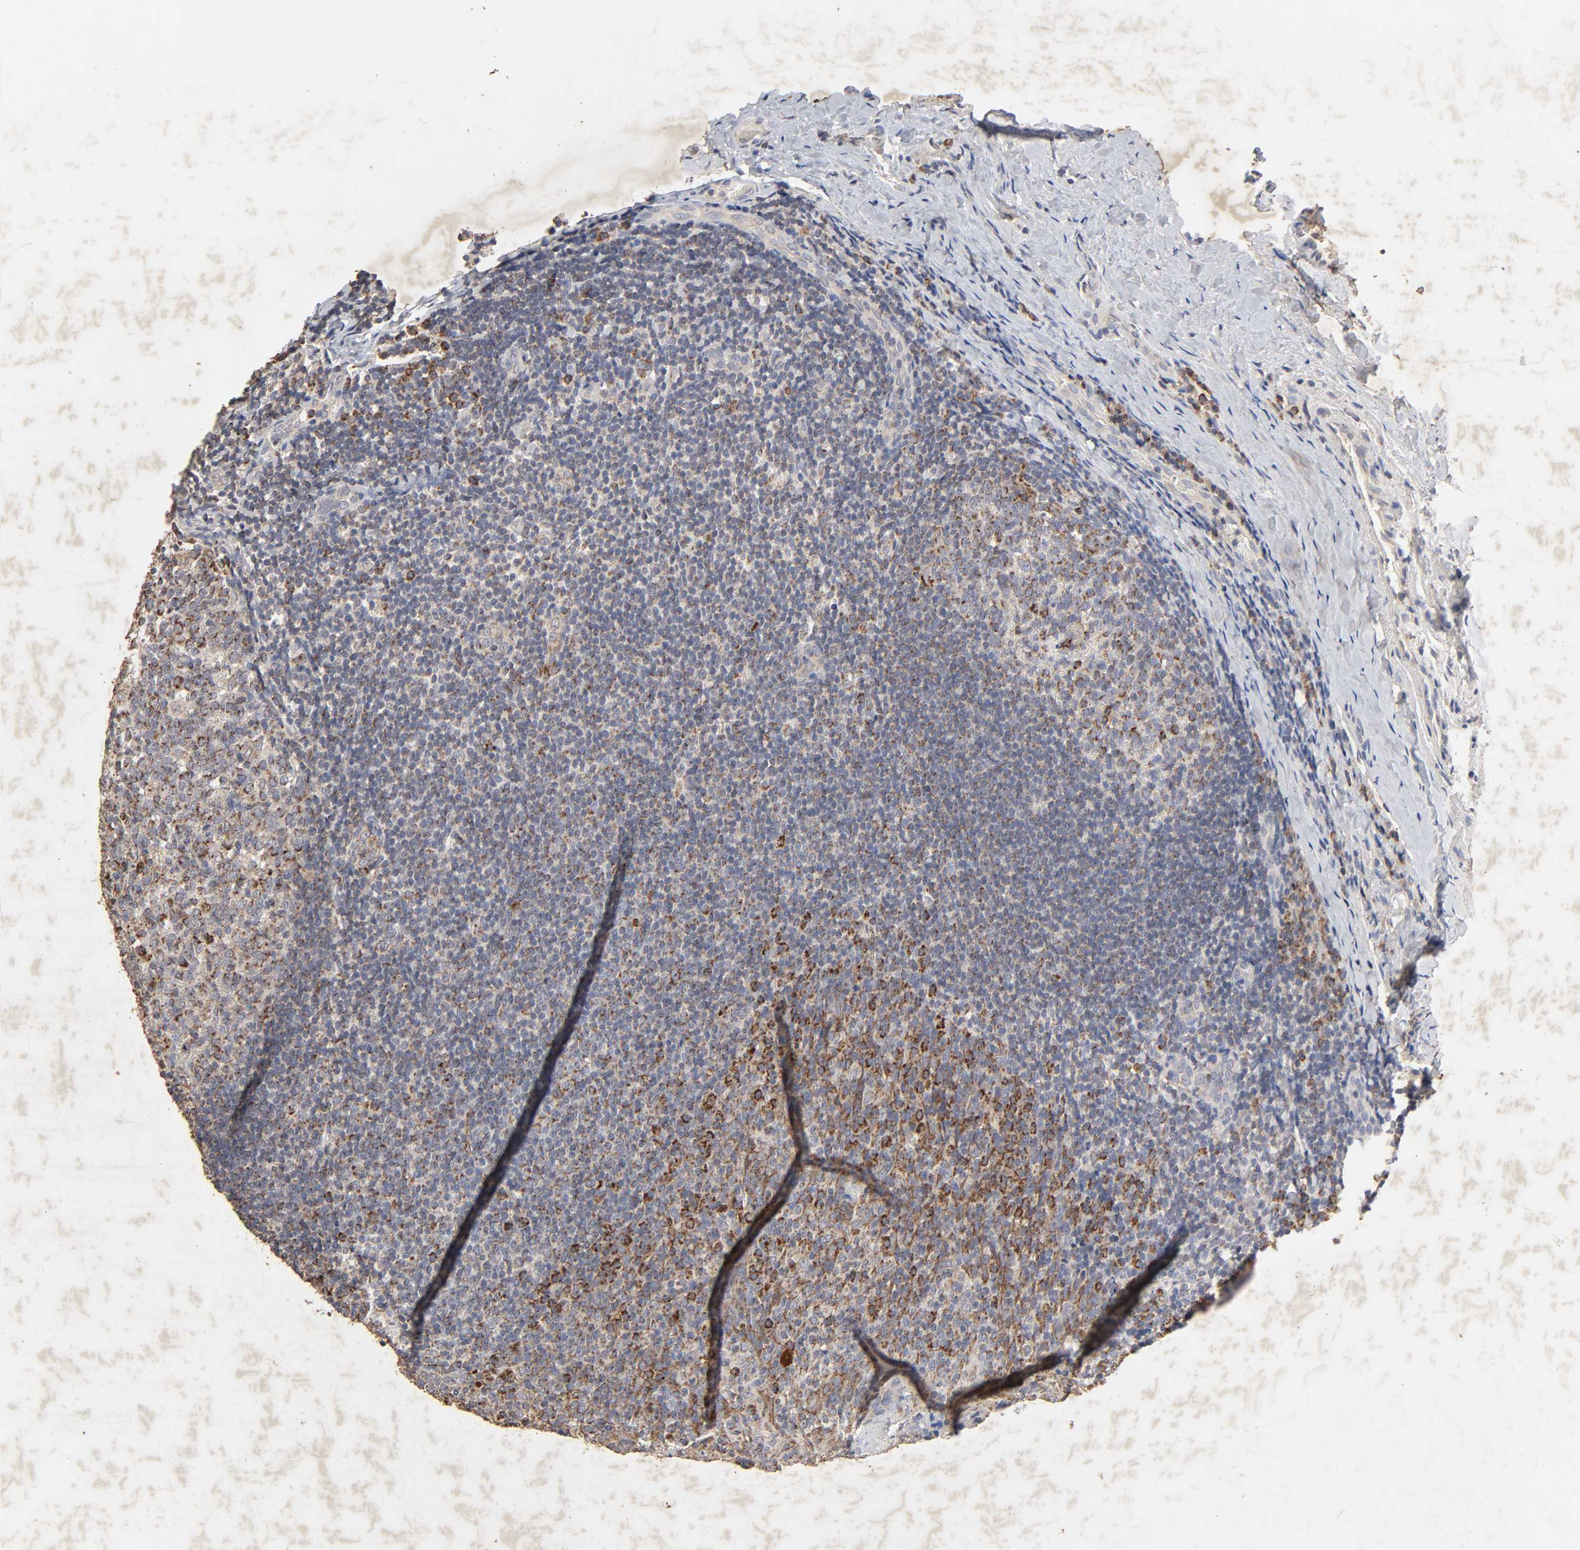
{"staining": {"intensity": "strong", "quantity": ">75%", "location": "cytoplasmic/membranous"}, "tissue": "tonsil", "cell_type": "Germinal center cells", "image_type": "normal", "snomed": [{"axis": "morphology", "description": "Normal tissue, NOS"}, {"axis": "topography", "description": "Tonsil"}], "caption": "Protein analysis of benign tonsil shows strong cytoplasmic/membranous expression in approximately >75% of germinal center cells. (IHC, brightfield microscopy, high magnification).", "gene": "CYCS", "patient": {"sex": "male", "age": 31}}